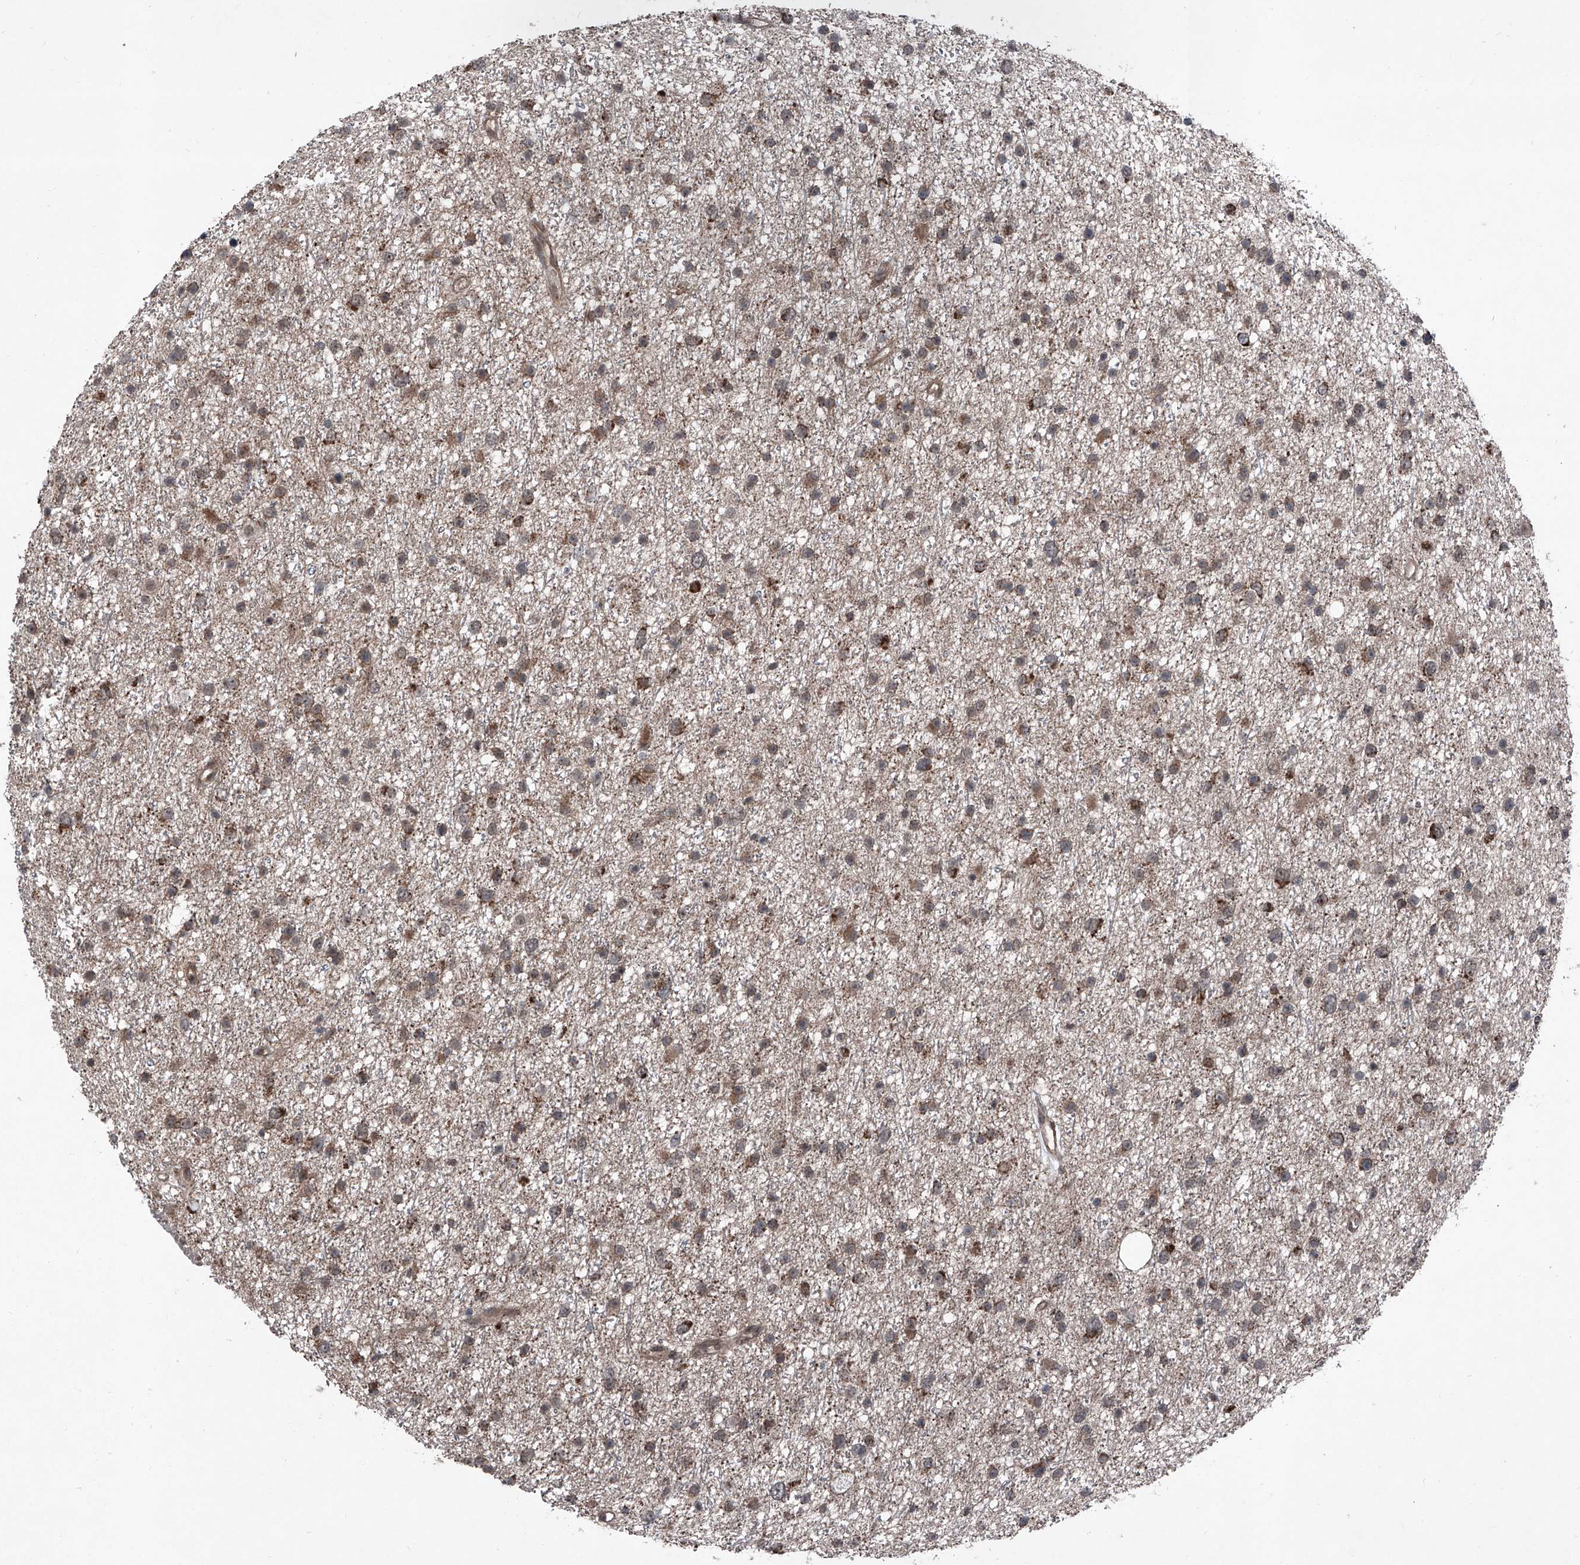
{"staining": {"intensity": "moderate", "quantity": ">75%", "location": "cytoplasmic/membranous"}, "tissue": "glioma", "cell_type": "Tumor cells", "image_type": "cancer", "snomed": [{"axis": "morphology", "description": "Glioma, malignant, Low grade"}, {"axis": "topography", "description": "Cerebral cortex"}], "caption": "Moderate cytoplasmic/membranous protein expression is seen in approximately >75% of tumor cells in glioma.", "gene": "COA7", "patient": {"sex": "female", "age": 39}}